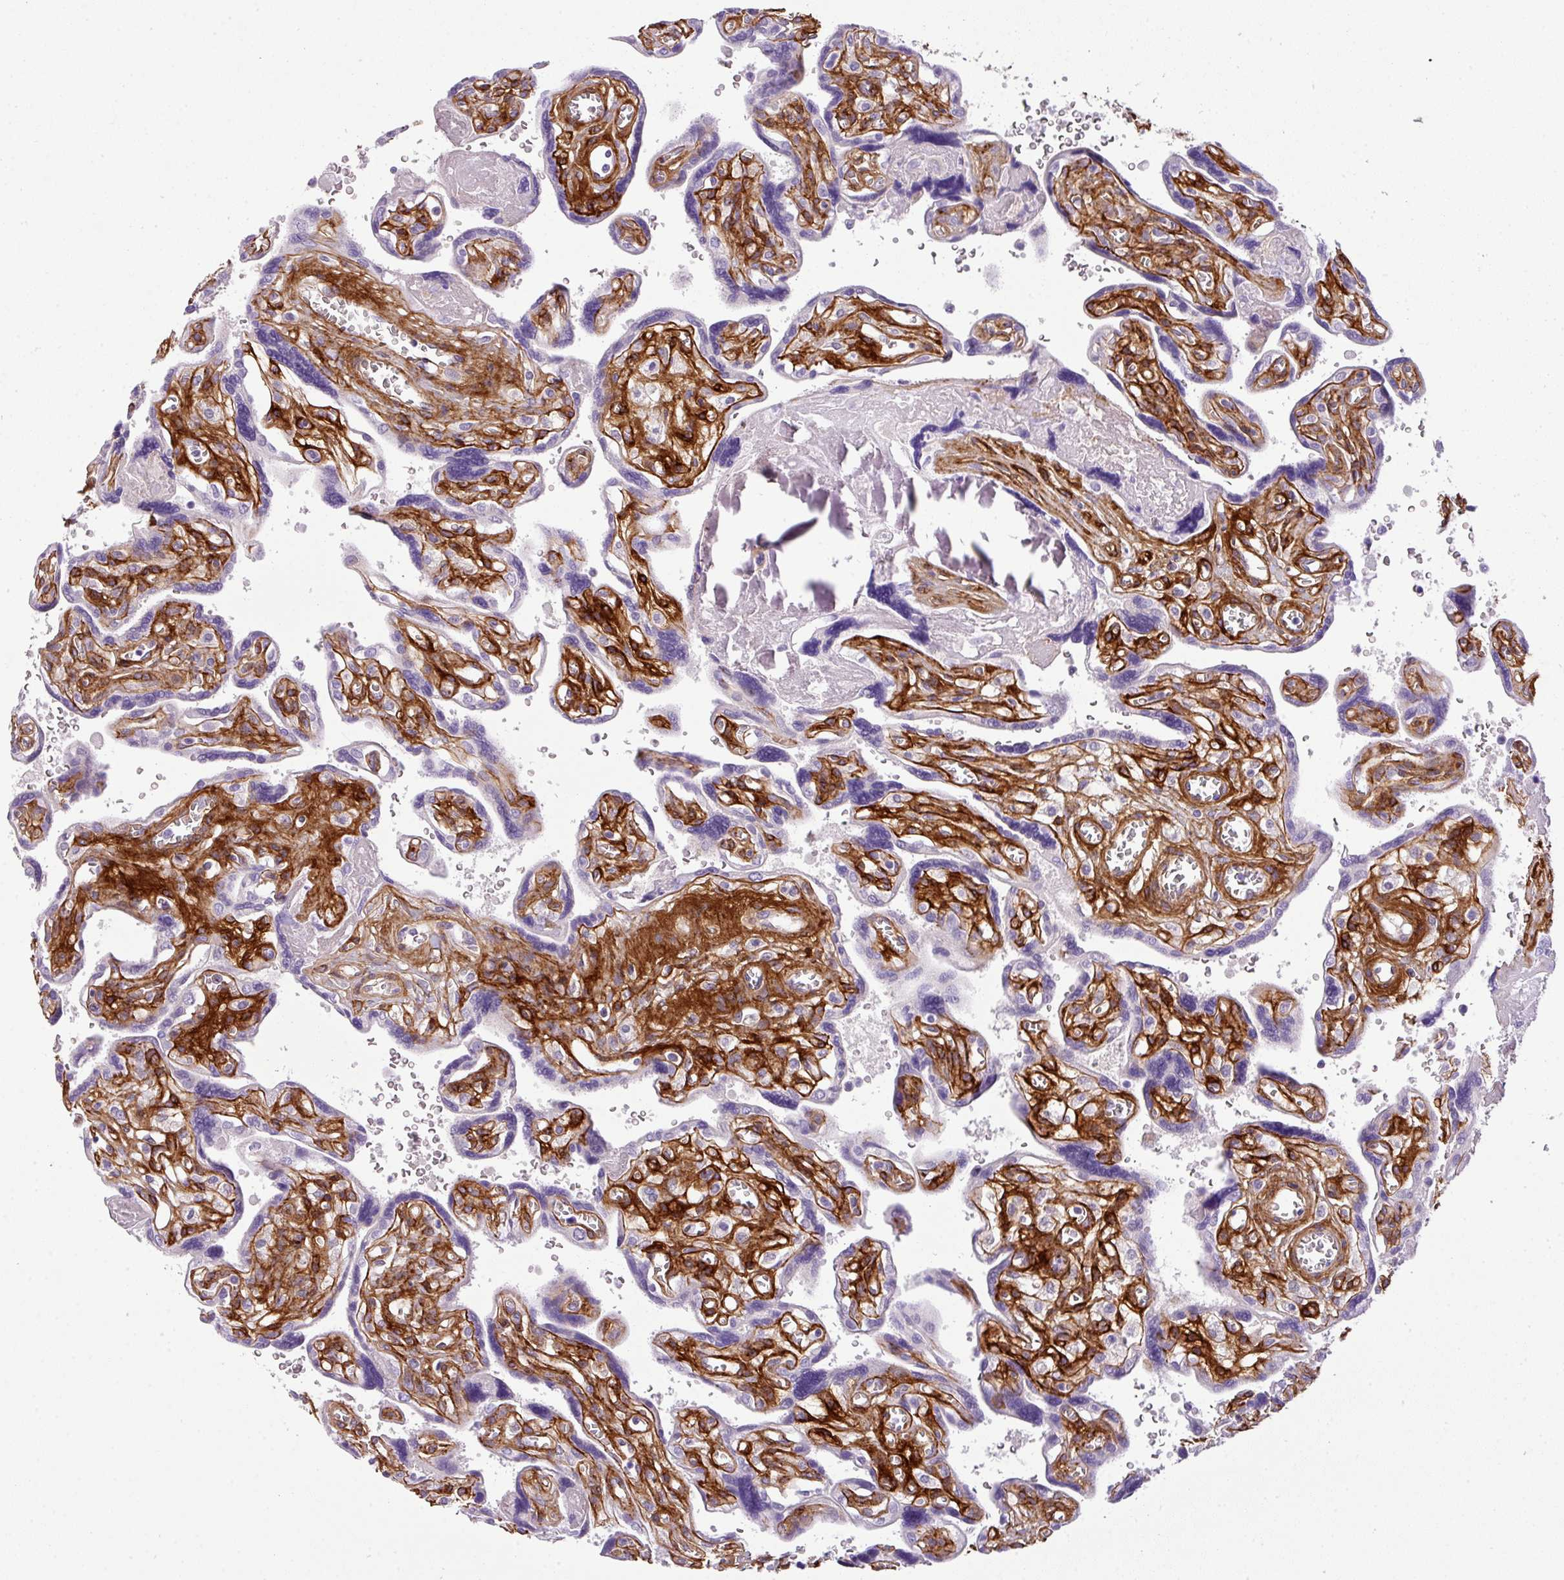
{"staining": {"intensity": "negative", "quantity": "none", "location": "none"}, "tissue": "placenta", "cell_type": "Decidual cells", "image_type": "normal", "snomed": [{"axis": "morphology", "description": "Normal tissue, NOS"}, {"axis": "topography", "description": "Placenta"}], "caption": "A high-resolution micrograph shows immunohistochemistry staining of normal placenta, which reveals no significant staining in decidual cells. (Brightfield microscopy of DAB (3,3'-diaminobenzidine) immunohistochemistry (IHC) at high magnification).", "gene": "PARD6G", "patient": {"sex": "female", "age": 39}}